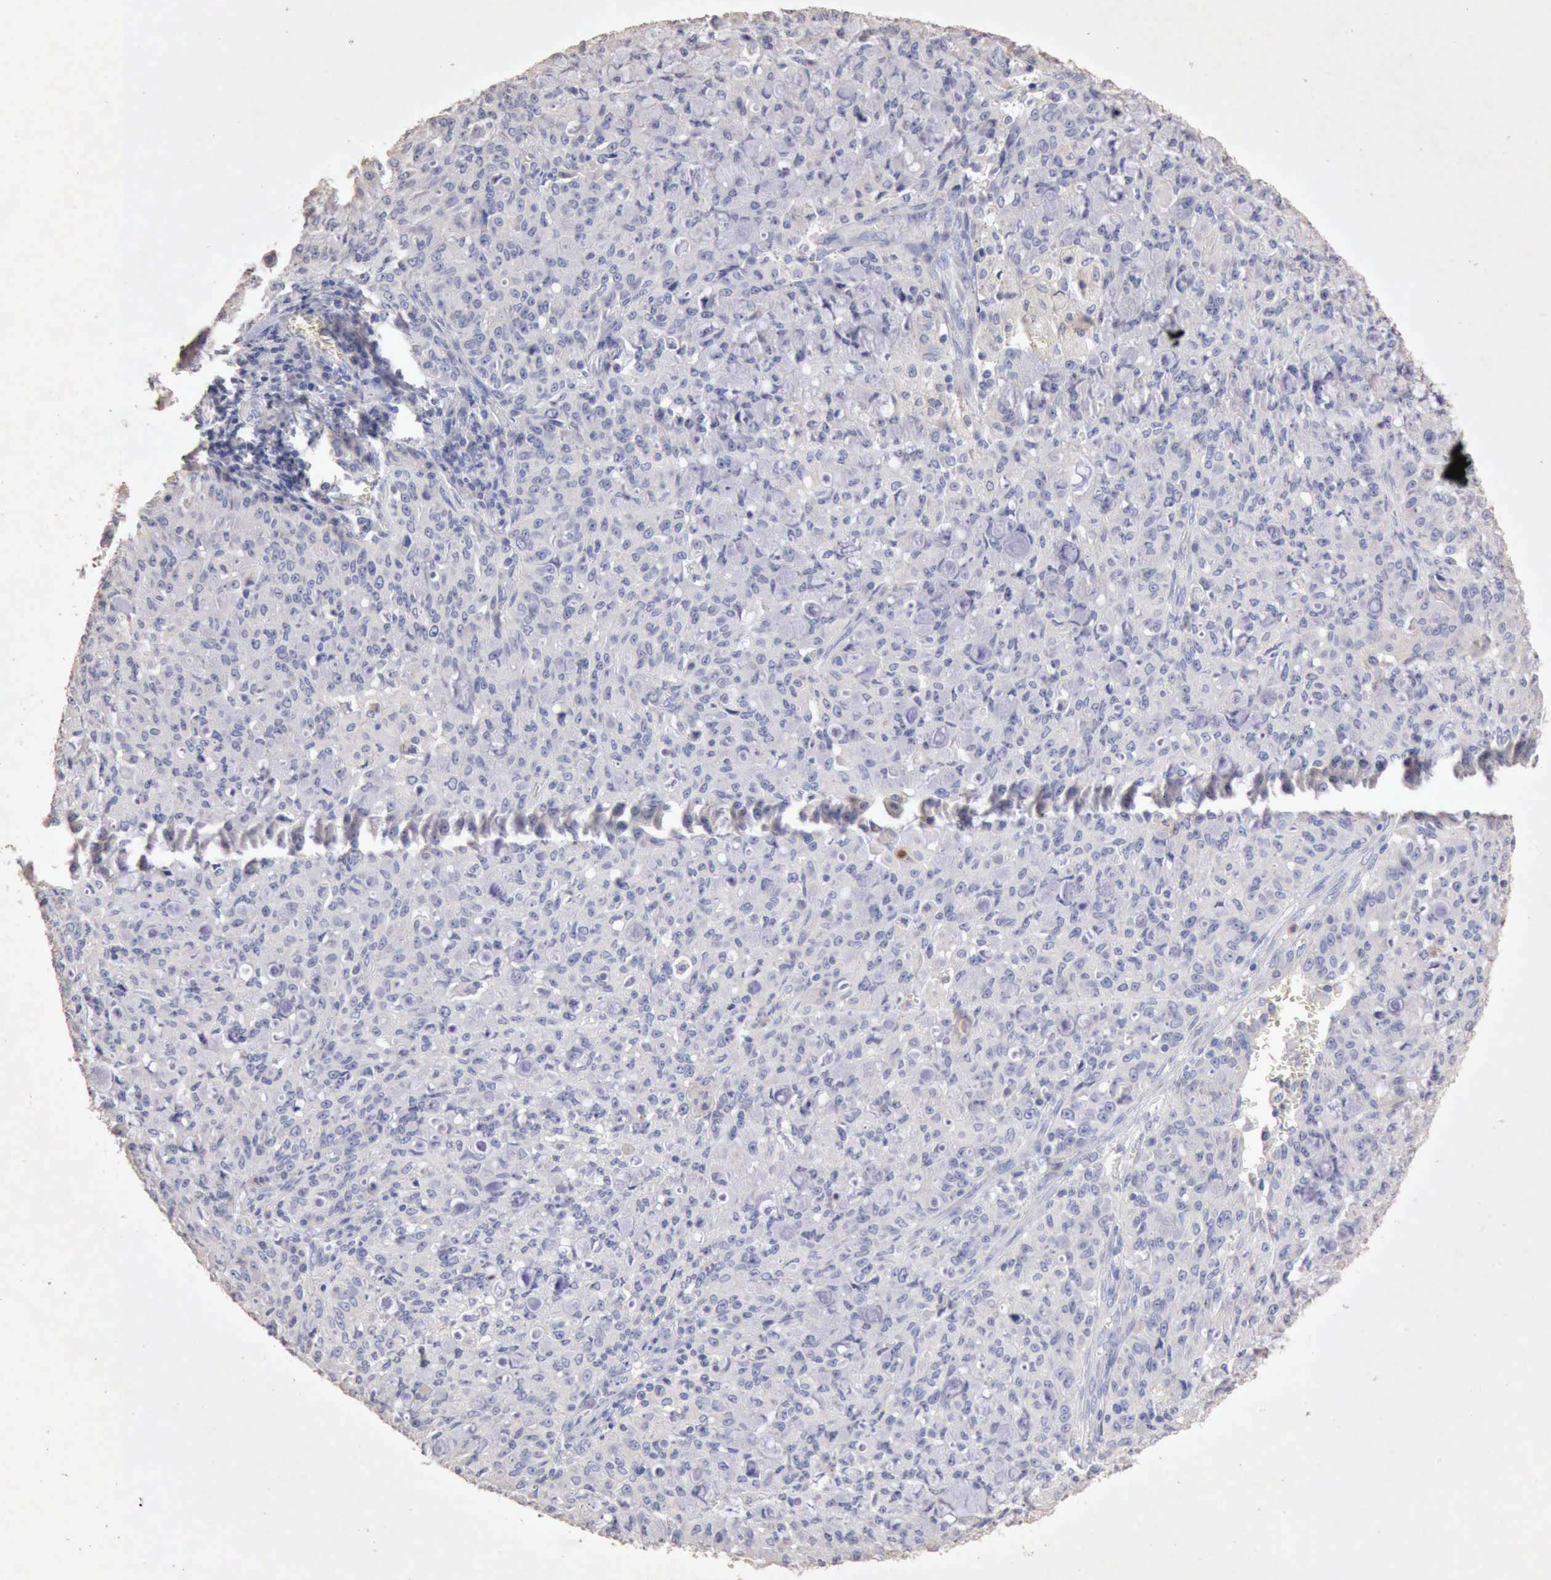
{"staining": {"intensity": "negative", "quantity": "none", "location": "none"}, "tissue": "lung cancer", "cell_type": "Tumor cells", "image_type": "cancer", "snomed": [{"axis": "morphology", "description": "Adenocarcinoma, NOS"}, {"axis": "topography", "description": "Lung"}], "caption": "IHC of adenocarcinoma (lung) displays no expression in tumor cells. (Immunohistochemistry (ihc), brightfield microscopy, high magnification).", "gene": "KRT6B", "patient": {"sex": "female", "age": 44}}